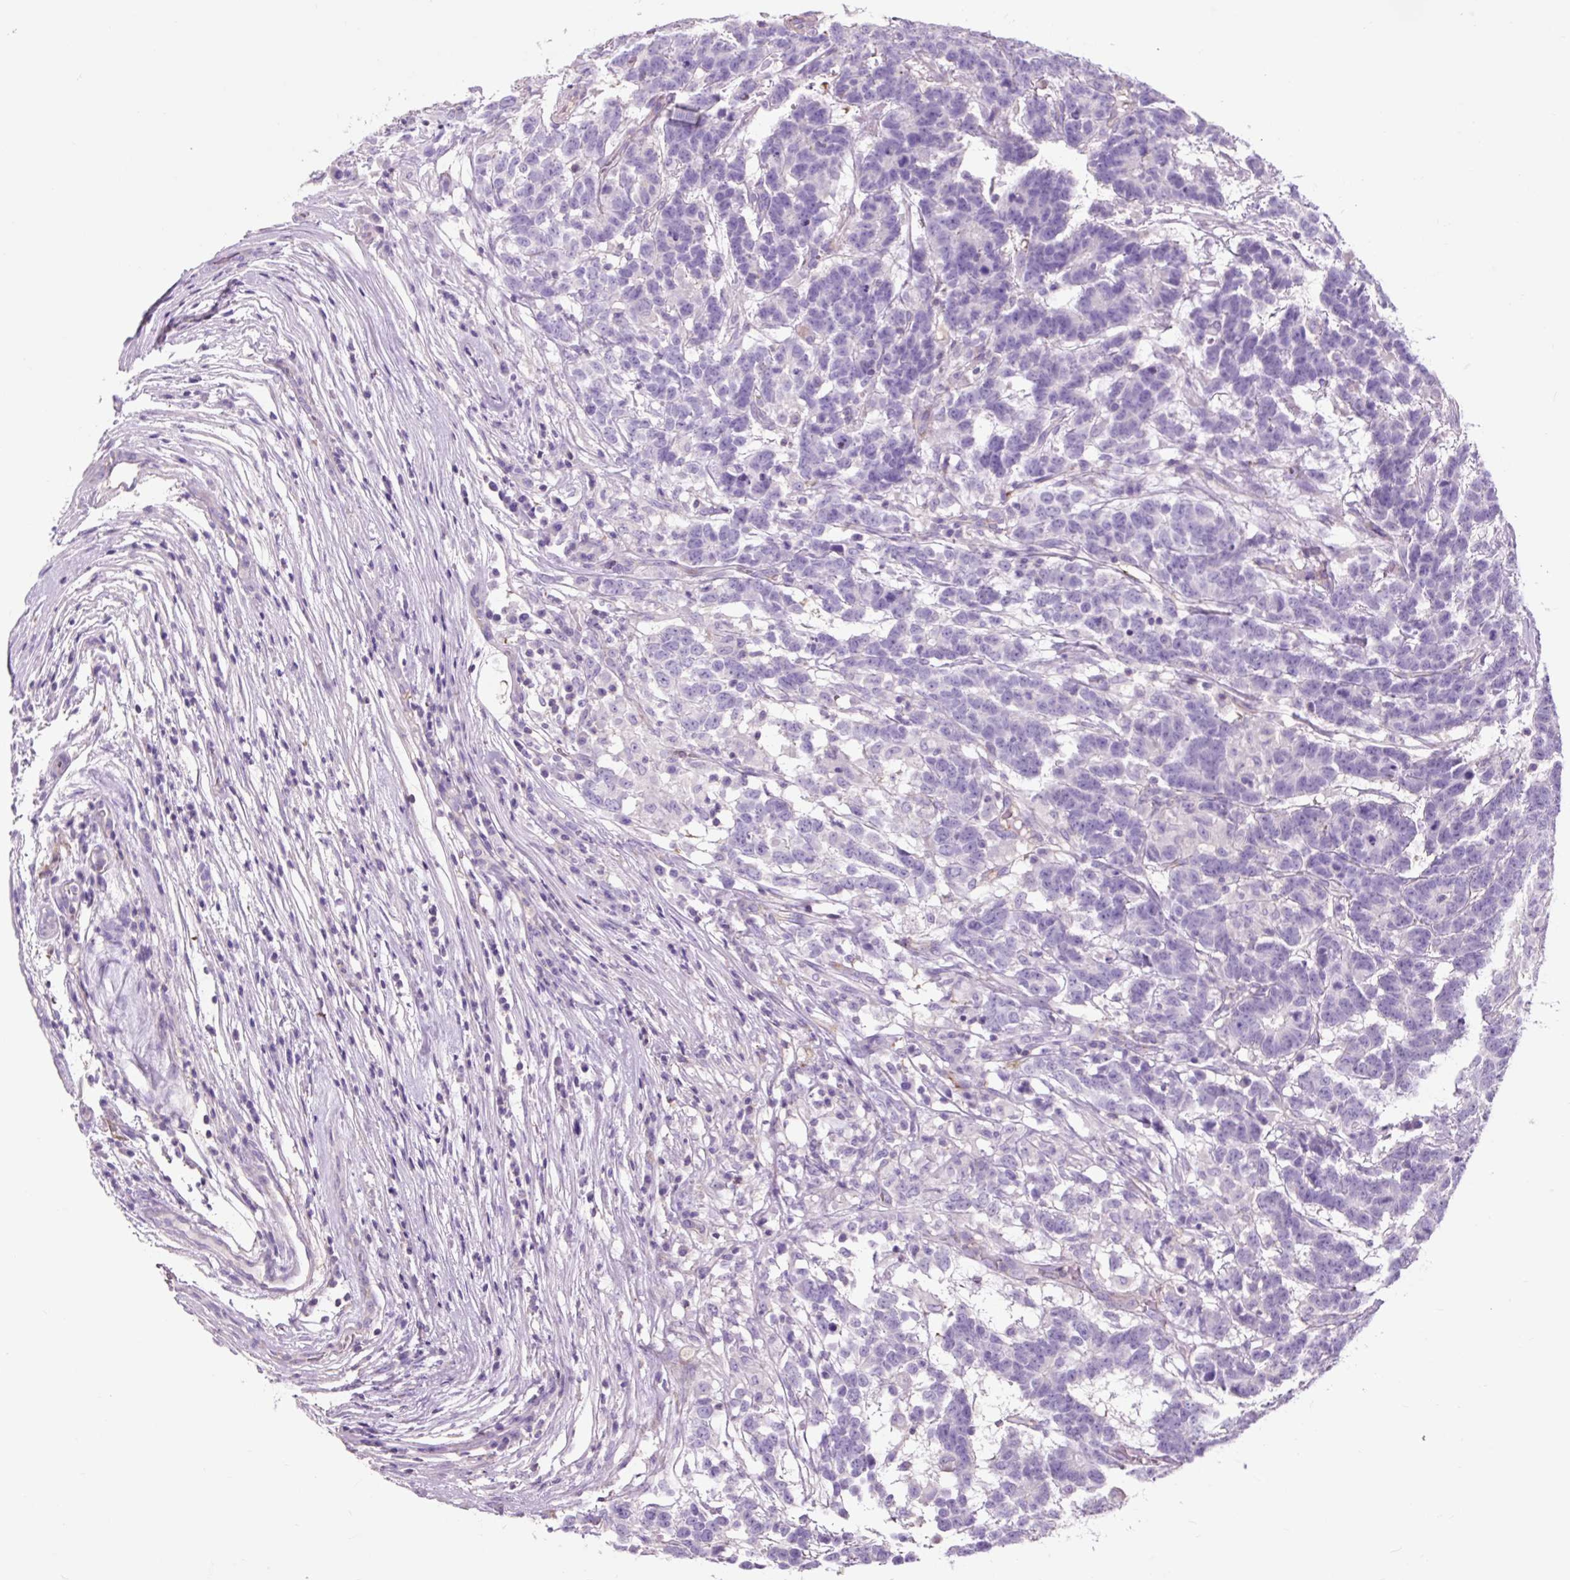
{"staining": {"intensity": "negative", "quantity": "none", "location": "none"}, "tissue": "testis cancer", "cell_type": "Tumor cells", "image_type": "cancer", "snomed": [{"axis": "morphology", "description": "Carcinoma, Embryonal, NOS"}, {"axis": "topography", "description": "Testis"}], "caption": "This is an immunohistochemistry image of testis cancer (embryonal carcinoma). There is no expression in tumor cells.", "gene": "OR10A7", "patient": {"sex": "male", "age": 26}}